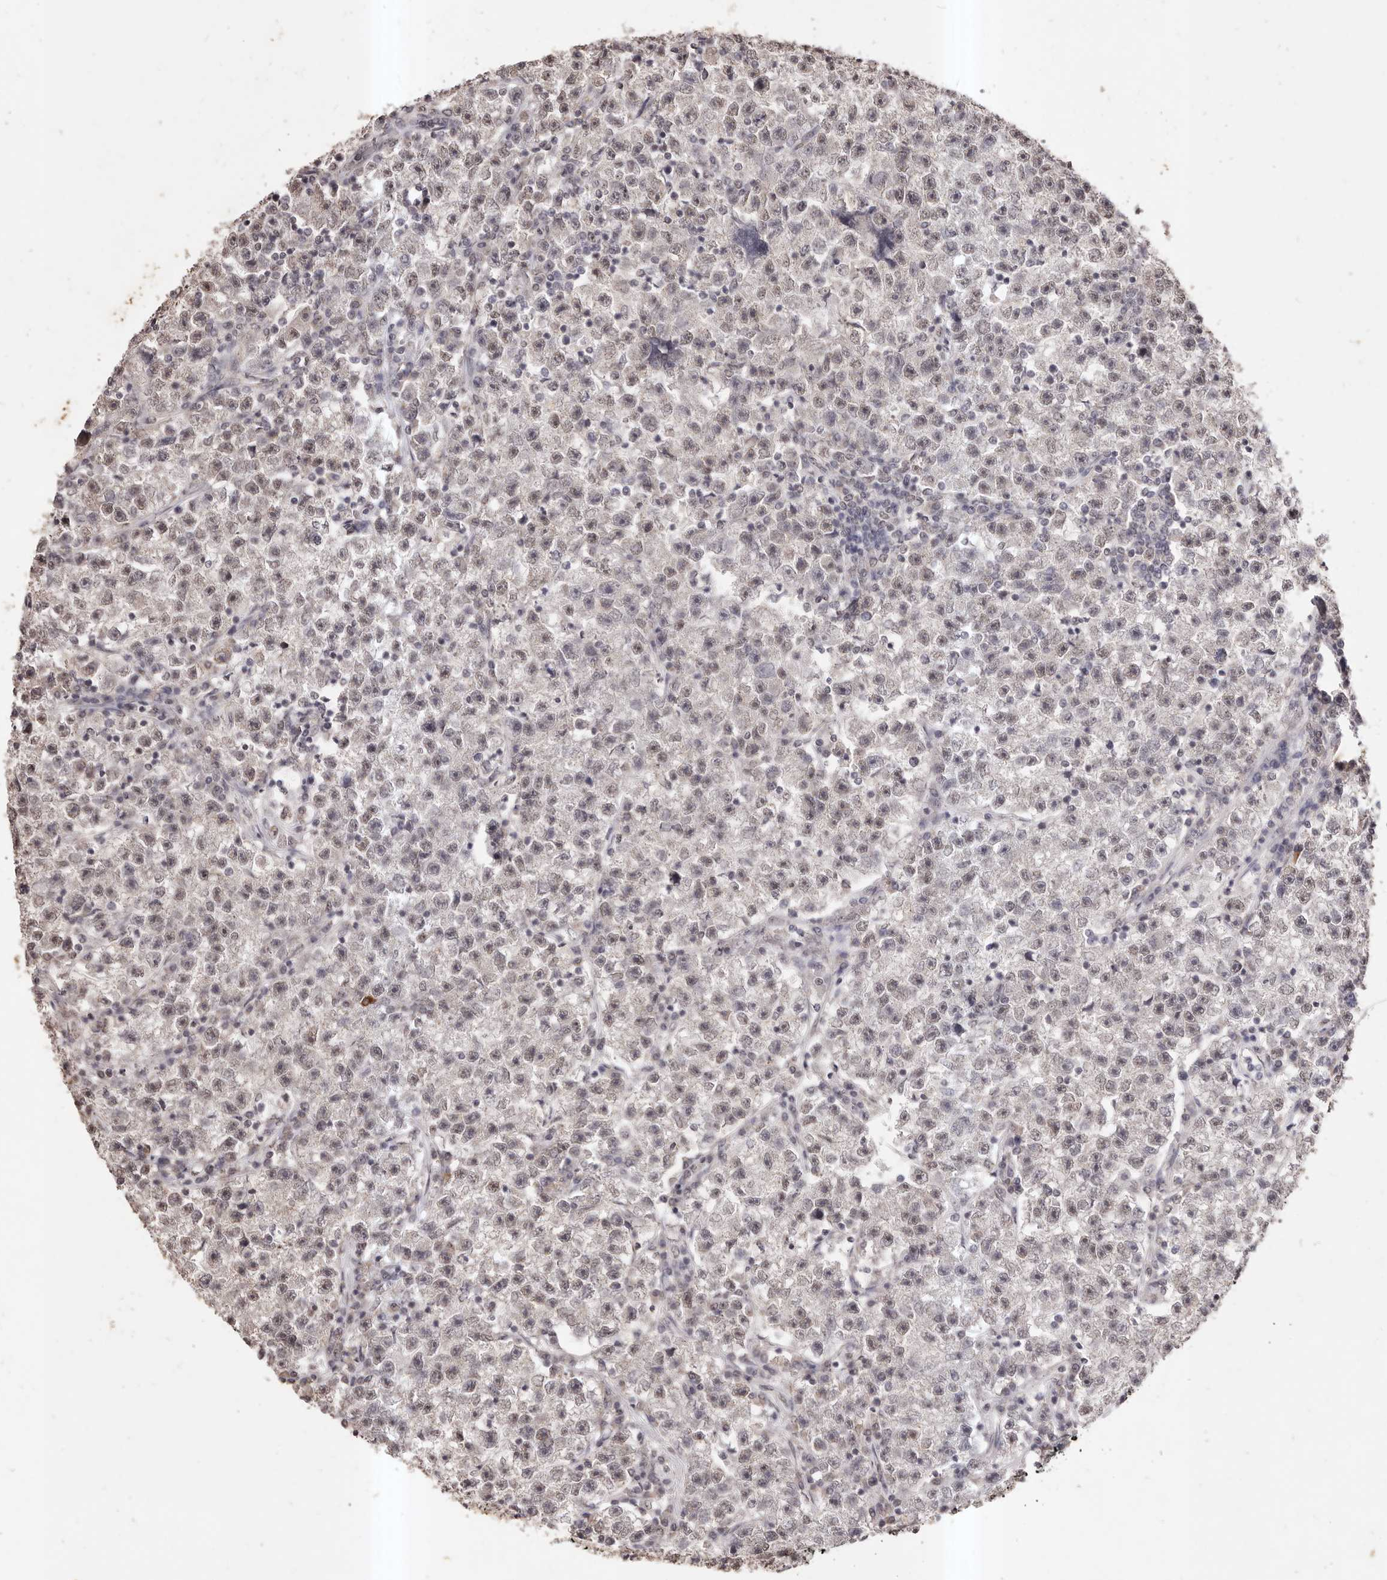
{"staining": {"intensity": "weak", "quantity": "25%-75%", "location": "nuclear"}, "tissue": "testis cancer", "cell_type": "Tumor cells", "image_type": "cancer", "snomed": [{"axis": "morphology", "description": "Seminoma, NOS"}, {"axis": "topography", "description": "Testis"}], "caption": "IHC image of human testis seminoma stained for a protein (brown), which shows low levels of weak nuclear expression in about 25%-75% of tumor cells.", "gene": "RPS6KA5", "patient": {"sex": "male", "age": 22}}